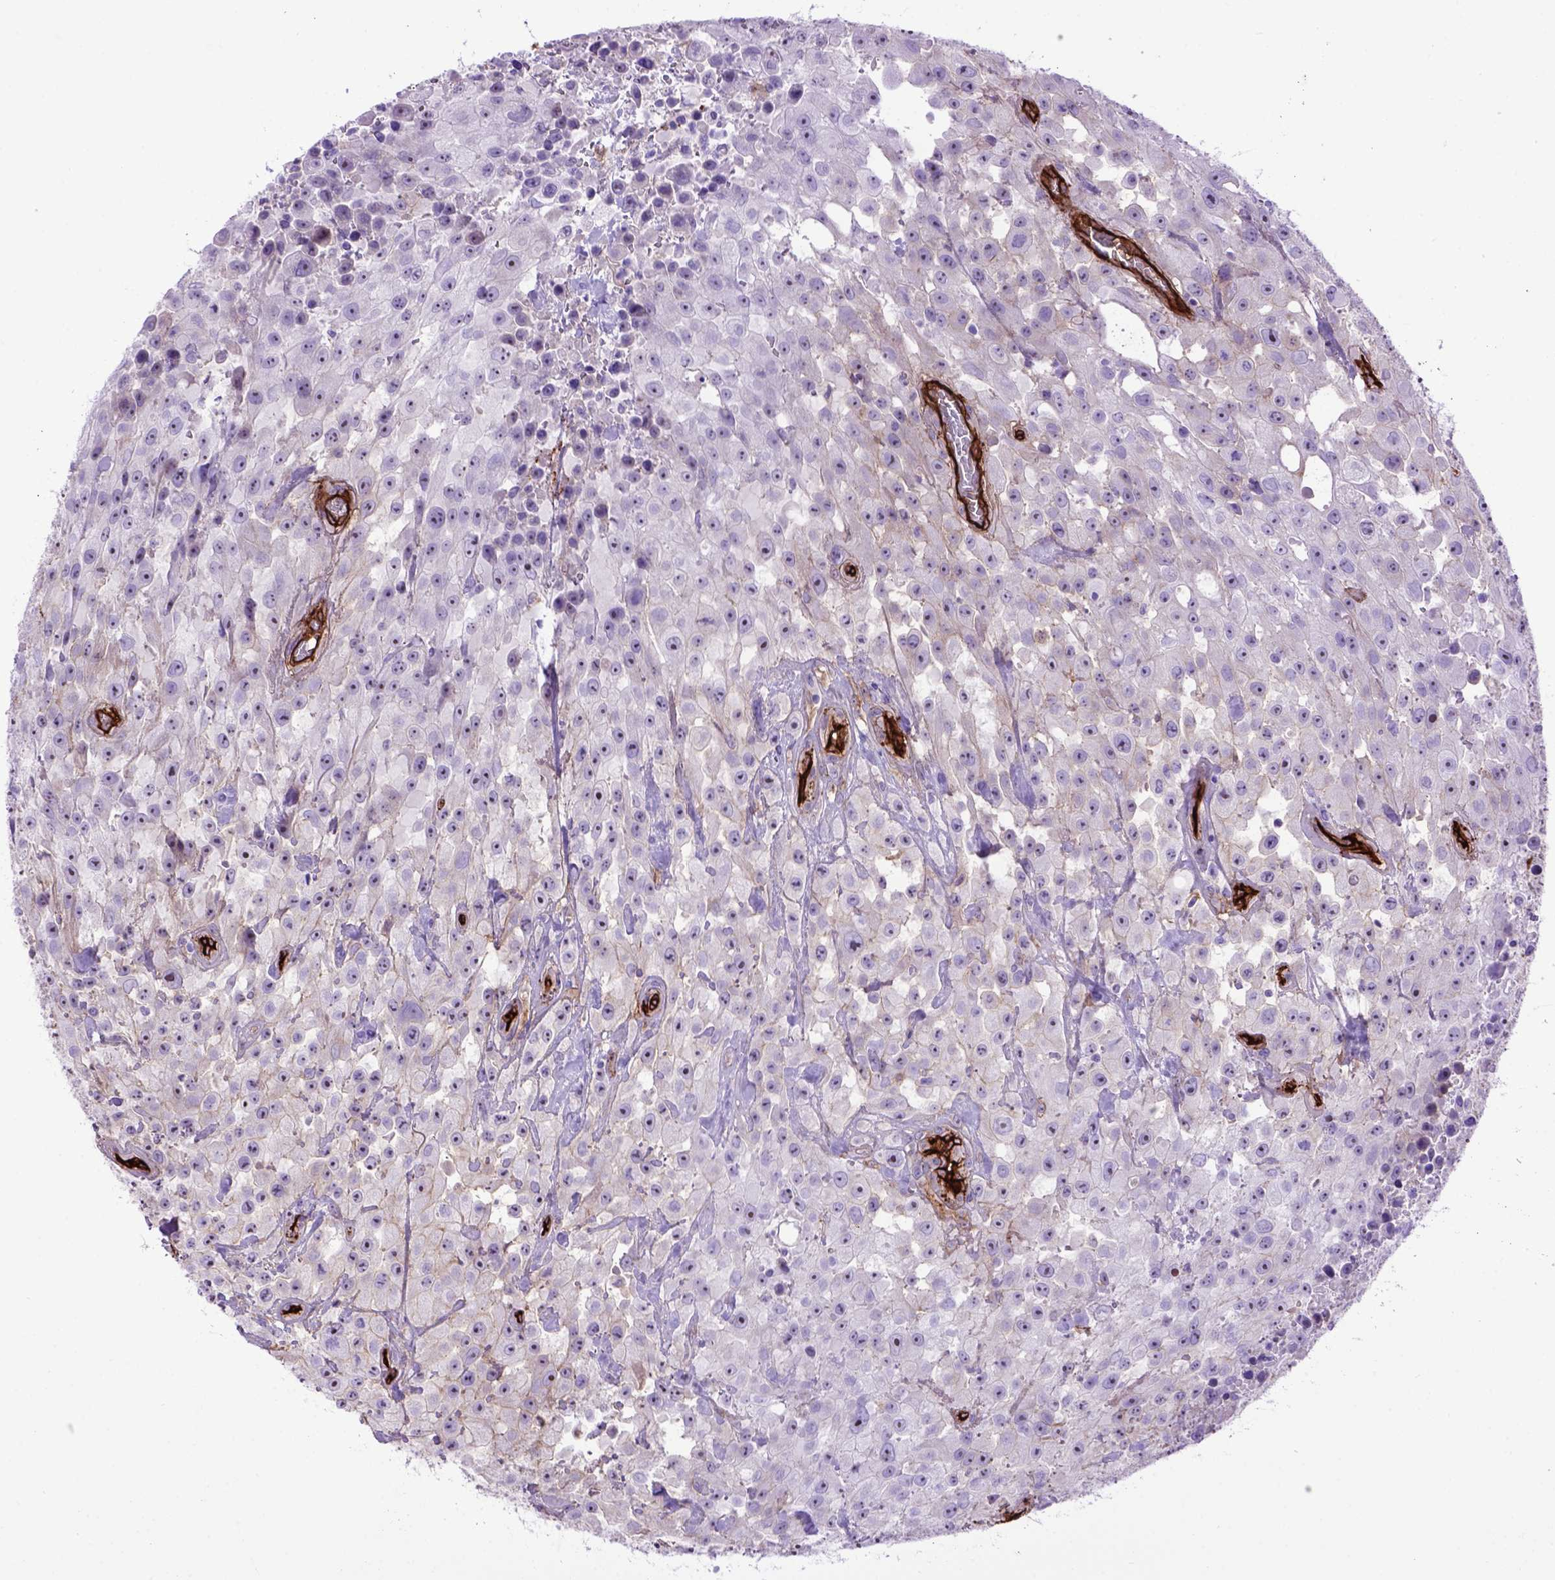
{"staining": {"intensity": "negative", "quantity": "none", "location": "none"}, "tissue": "urothelial cancer", "cell_type": "Tumor cells", "image_type": "cancer", "snomed": [{"axis": "morphology", "description": "Urothelial carcinoma, High grade"}, {"axis": "topography", "description": "Urinary bladder"}], "caption": "The image displays no significant expression in tumor cells of high-grade urothelial carcinoma.", "gene": "ENG", "patient": {"sex": "male", "age": 79}}